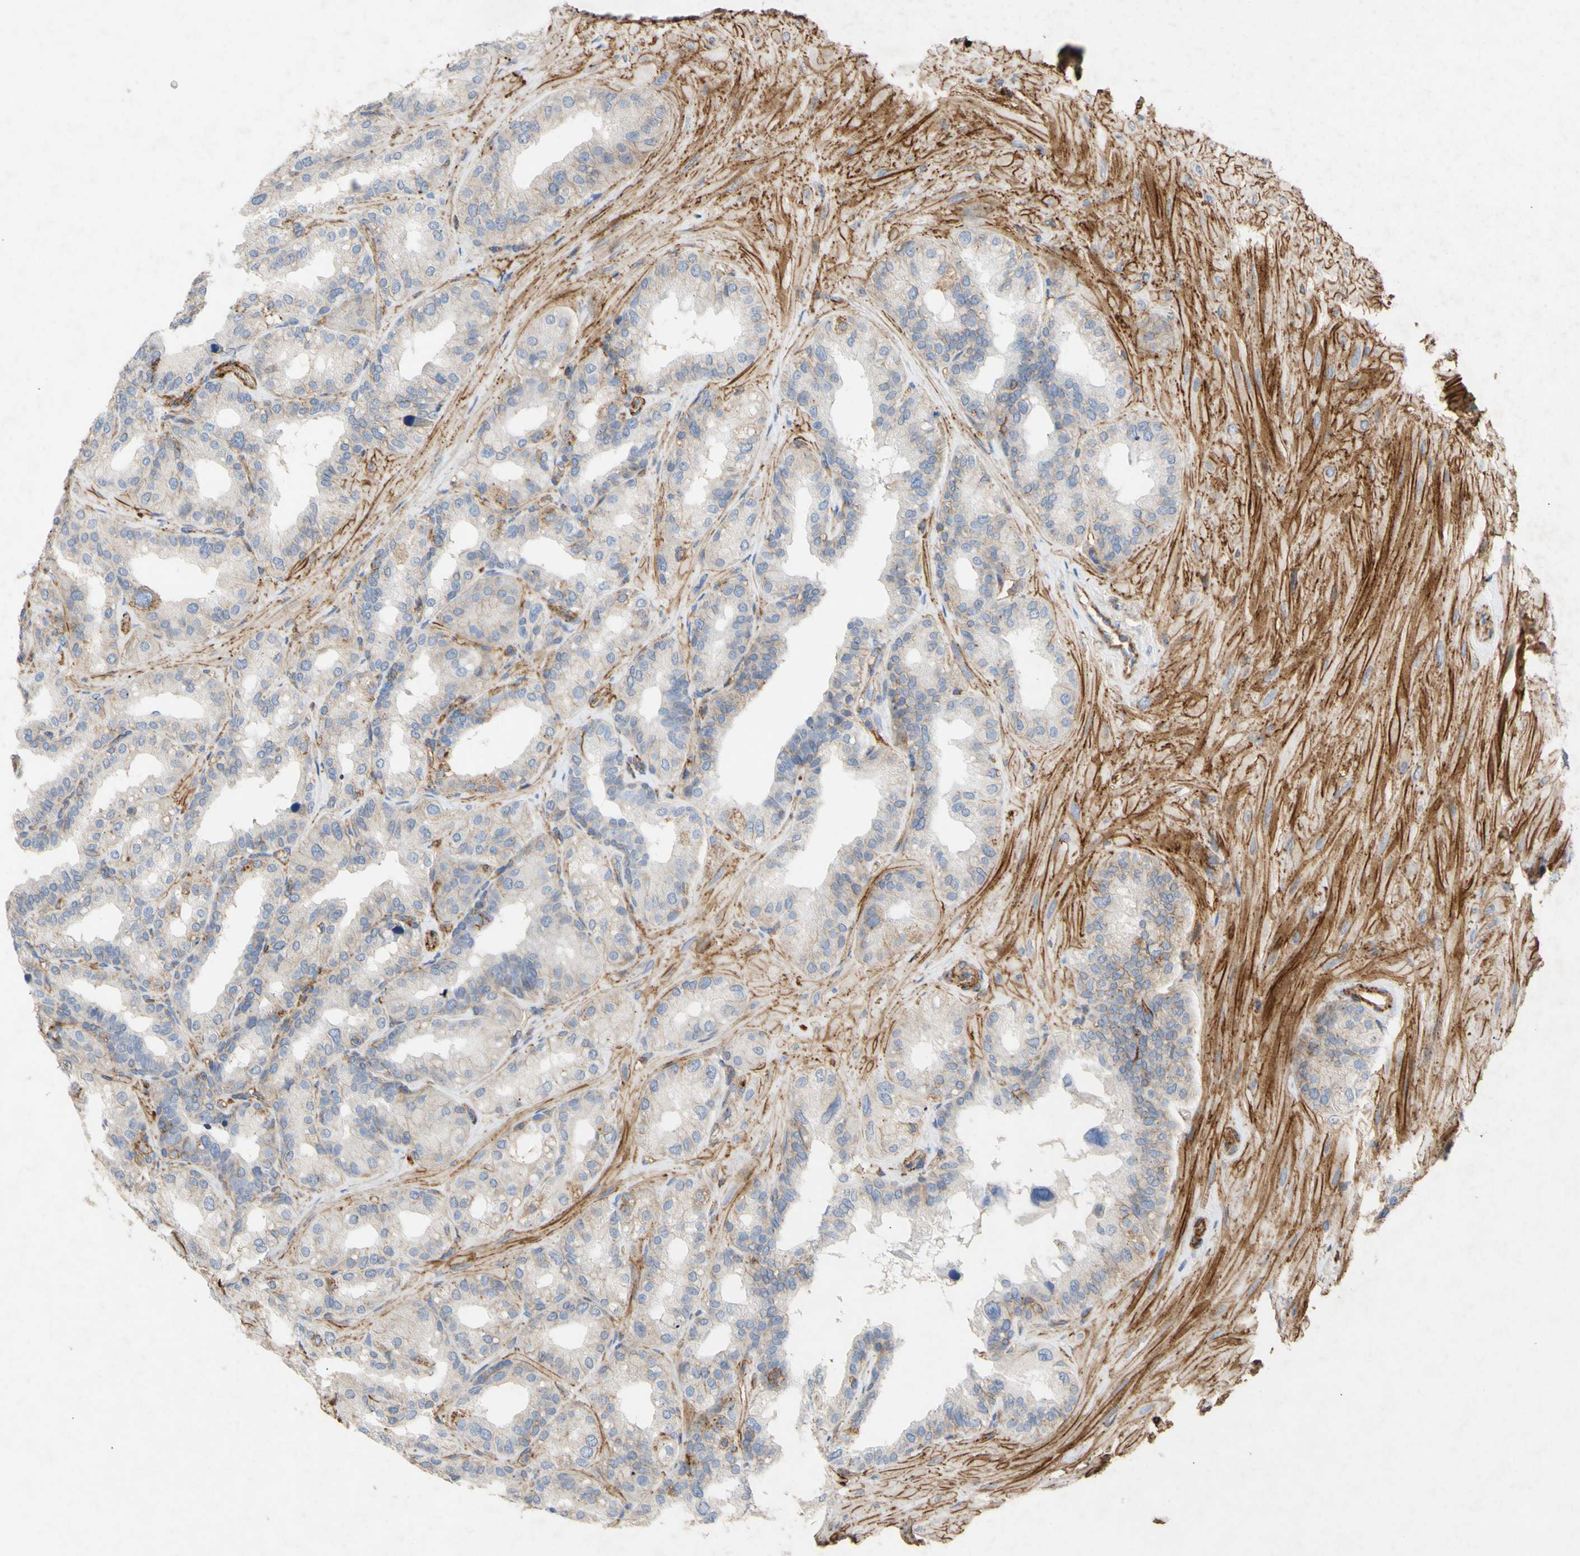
{"staining": {"intensity": "moderate", "quantity": "<25%", "location": "cytoplasmic/membranous"}, "tissue": "seminal vesicle", "cell_type": "Glandular cells", "image_type": "normal", "snomed": [{"axis": "morphology", "description": "Normal tissue, NOS"}, {"axis": "topography", "description": "Prostate"}, {"axis": "topography", "description": "Seminal veicle"}], "caption": "A brown stain shows moderate cytoplasmic/membranous staining of a protein in glandular cells of benign human seminal vesicle.", "gene": "ATP2A3", "patient": {"sex": "male", "age": 51}}